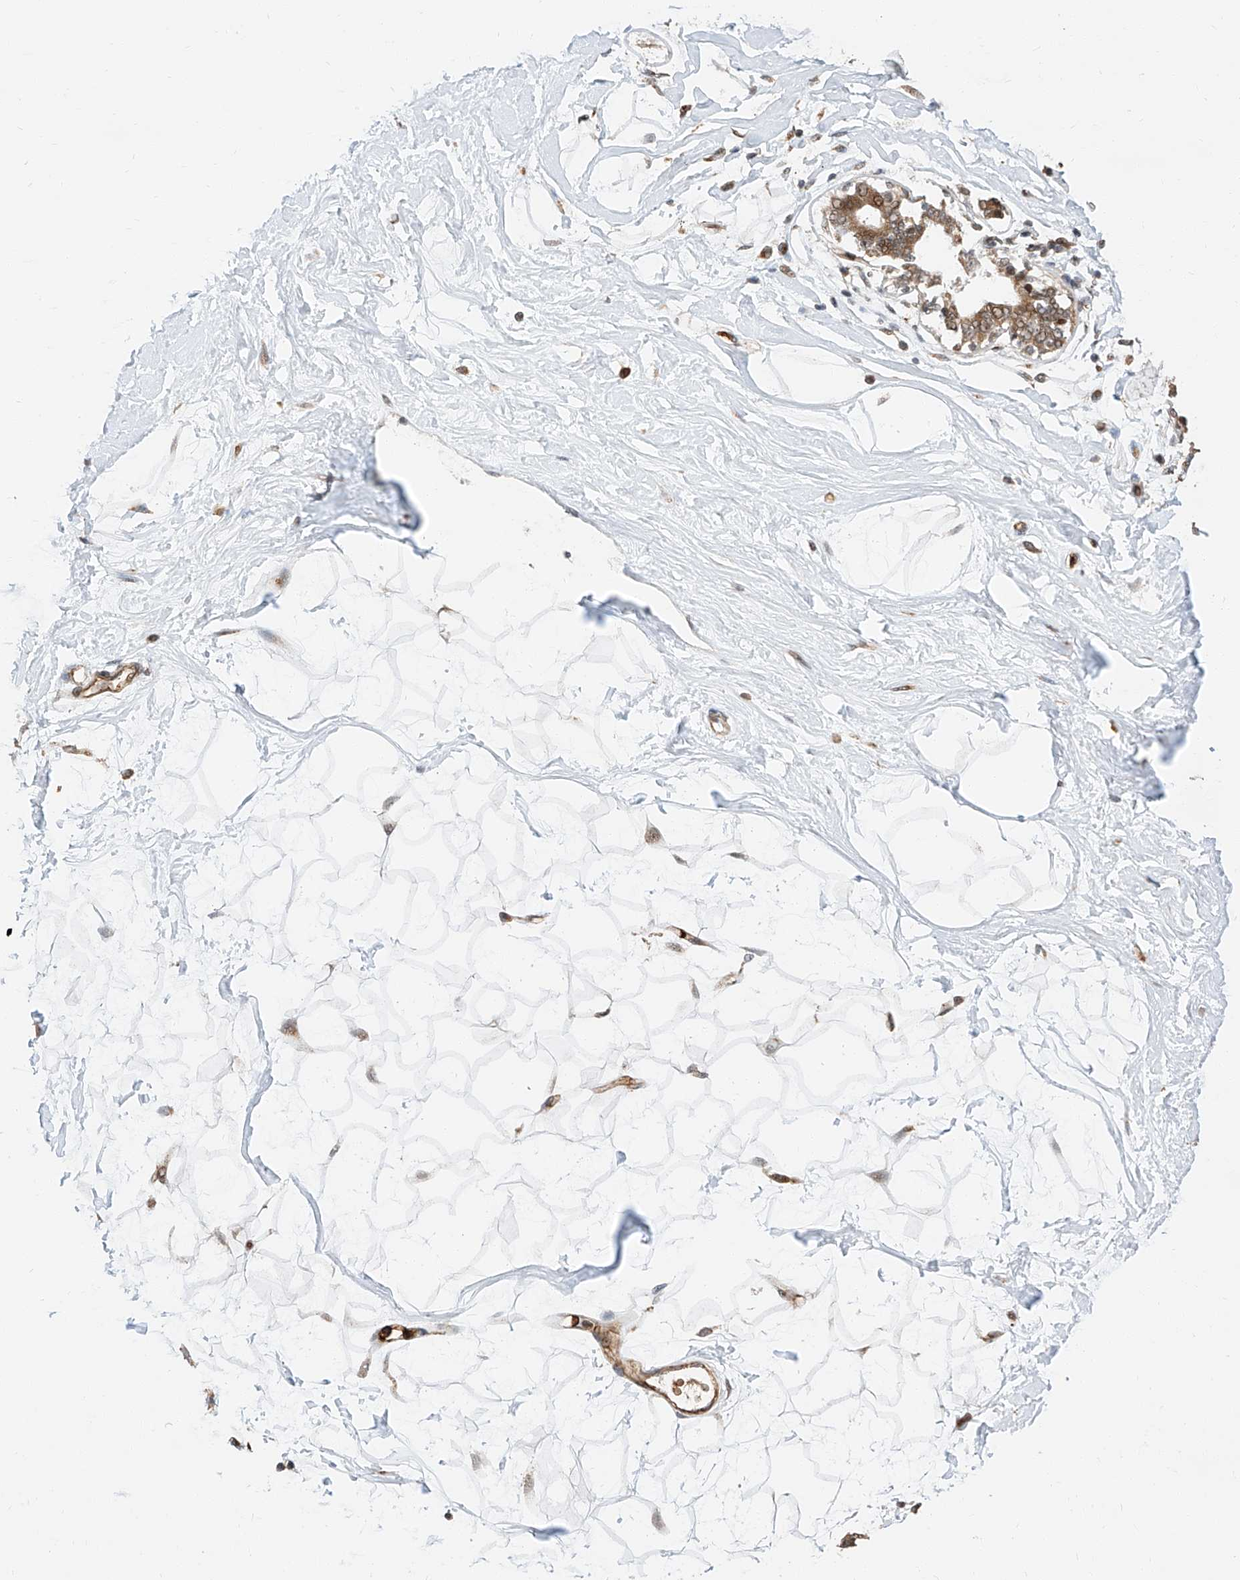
{"staining": {"intensity": "weak", "quantity": "25%-75%", "location": "cytoplasmic/membranous"}, "tissue": "breast", "cell_type": "Adipocytes", "image_type": "normal", "snomed": [{"axis": "morphology", "description": "Normal tissue, NOS"}, {"axis": "topography", "description": "Breast"}], "caption": "Immunohistochemical staining of normal human breast reveals low levels of weak cytoplasmic/membranous expression in about 25%-75% of adipocytes. (Stains: DAB in brown, nuclei in blue, Microscopy: brightfield microscopy at high magnification).", "gene": "THTPA", "patient": {"sex": "female", "age": 45}}